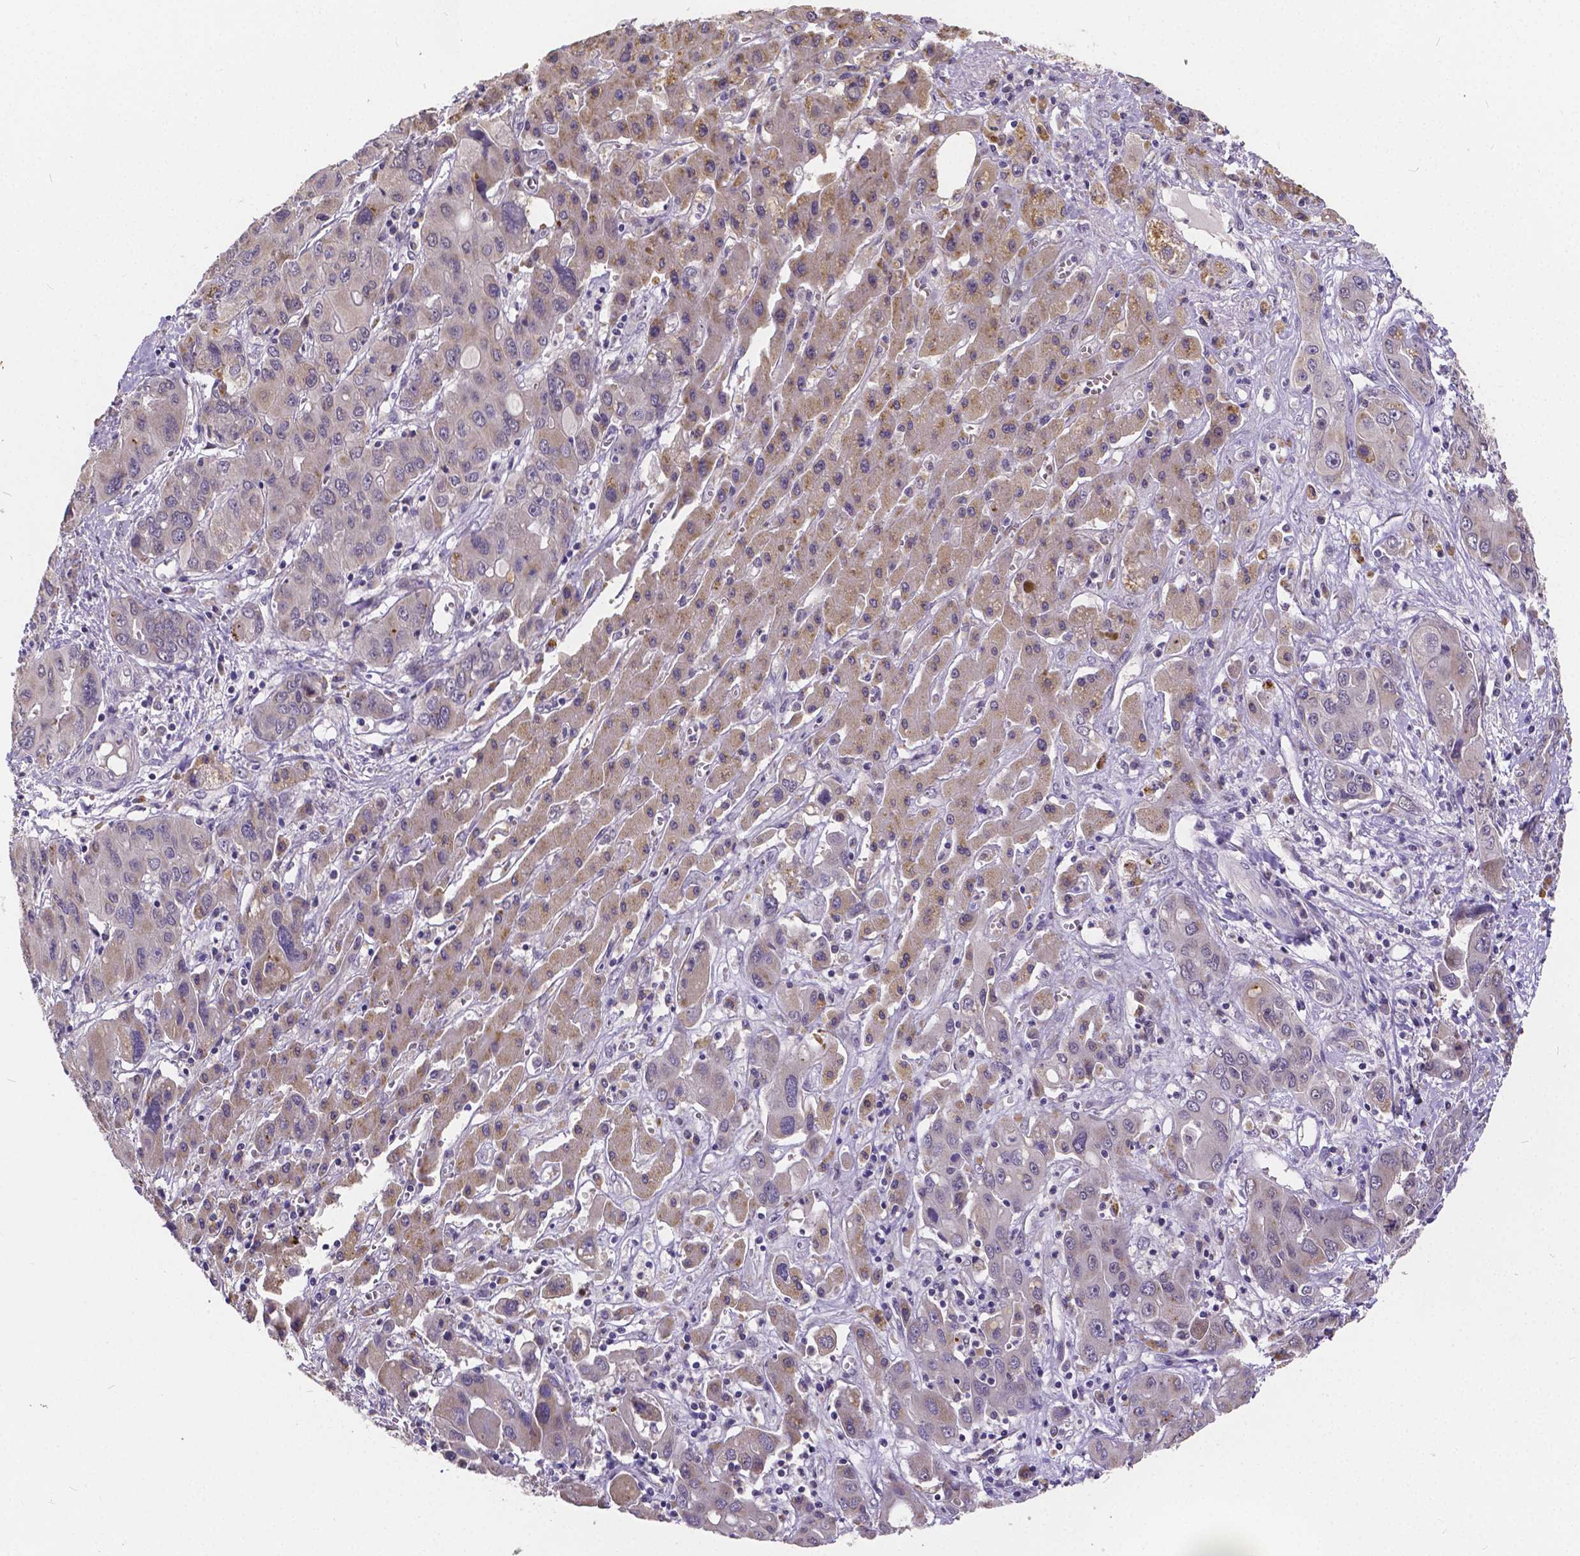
{"staining": {"intensity": "weak", "quantity": "<25%", "location": "cytoplasmic/membranous"}, "tissue": "liver cancer", "cell_type": "Tumor cells", "image_type": "cancer", "snomed": [{"axis": "morphology", "description": "Cholangiocarcinoma"}, {"axis": "topography", "description": "Liver"}], "caption": "High power microscopy micrograph of an immunohistochemistry (IHC) micrograph of cholangiocarcinoma (liver), revealing no significant positivity in tumor cells. (Brightfield microscopy of DAB (3,3'-diaminobenzidine) IHC at high magnification).", "gene": "CTNNA2", "patient": {"sex": "male", "age": 67}}